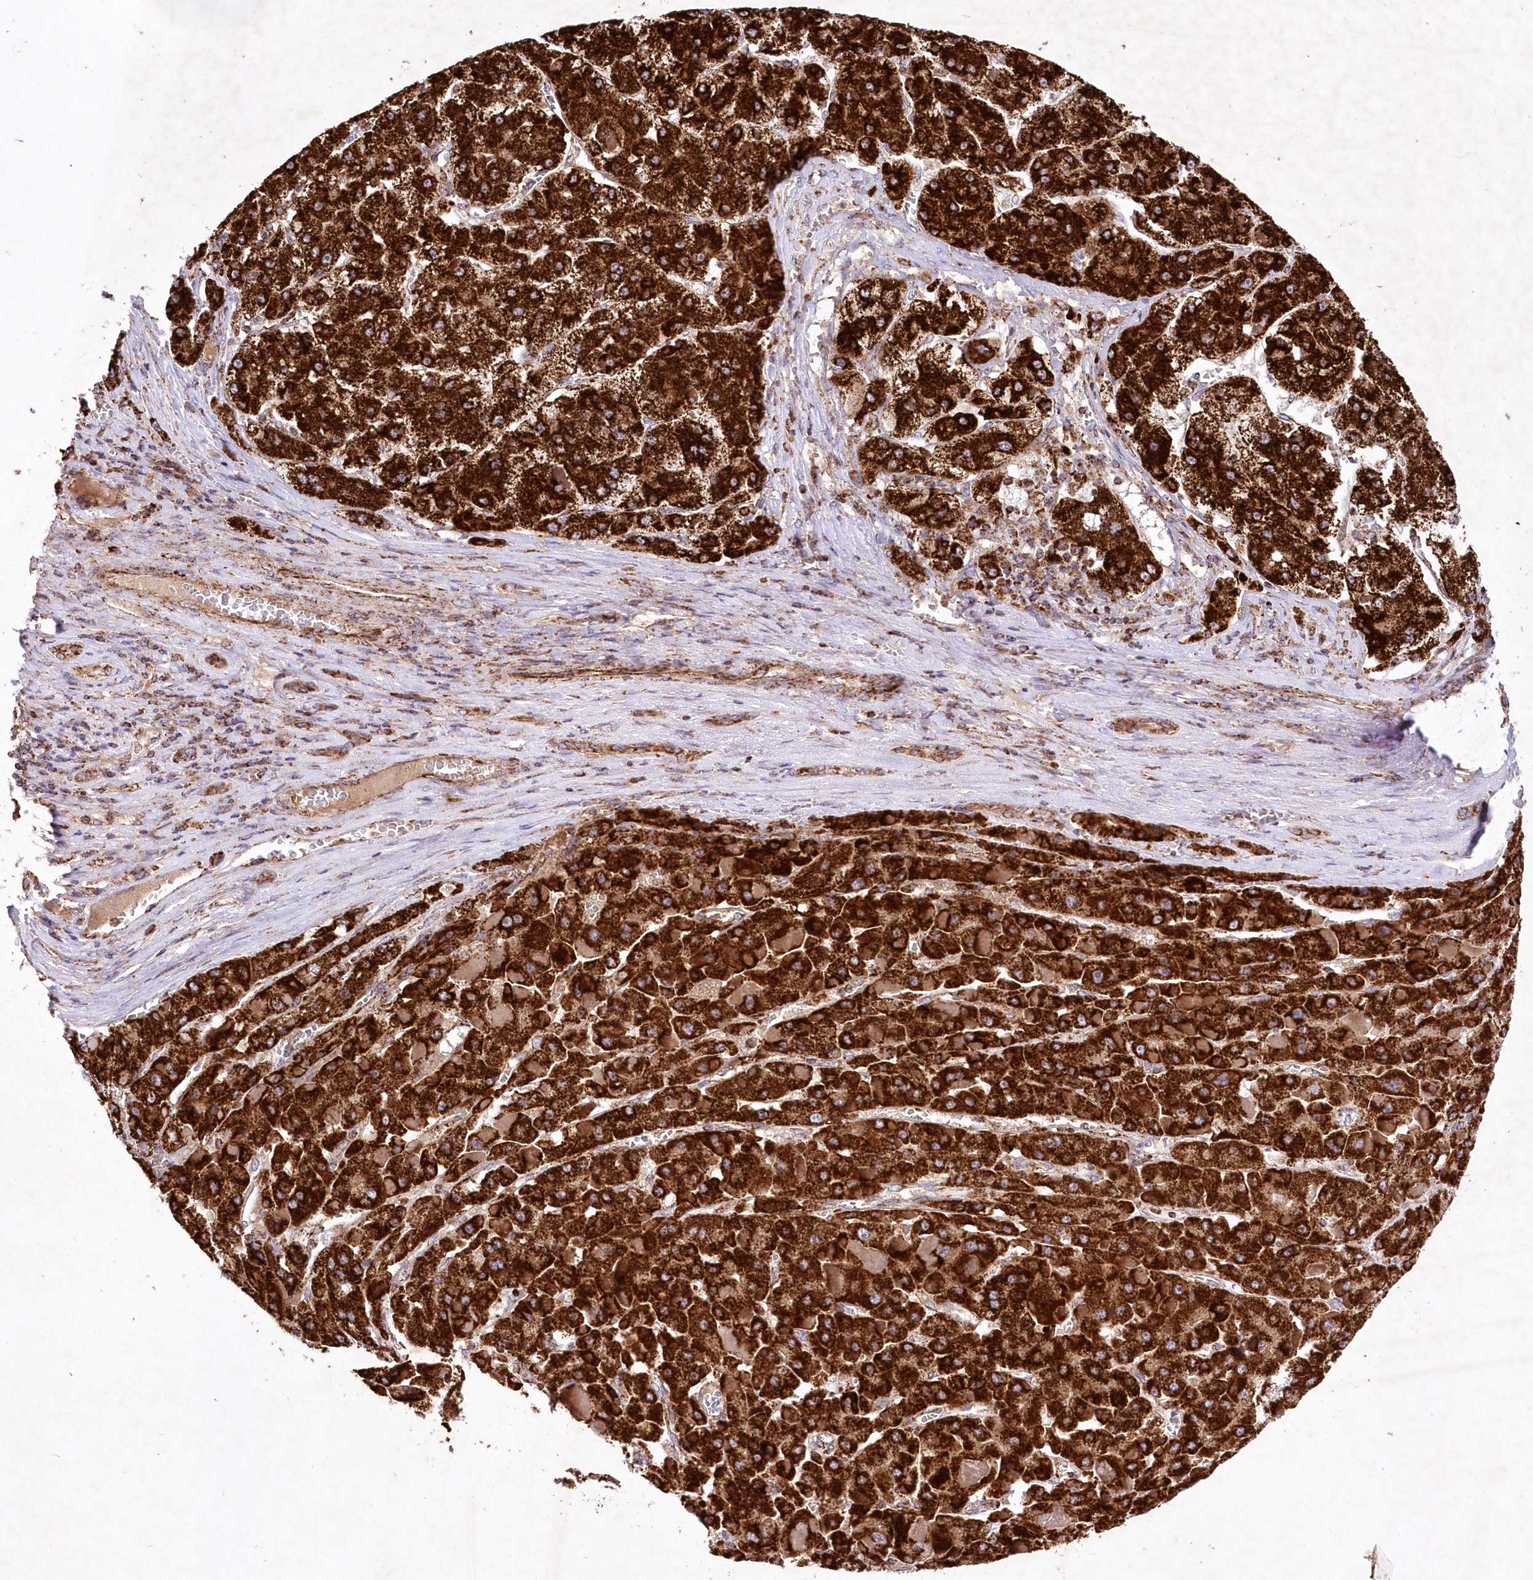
{"staining": {"intensity": "strong", "quantity": ">75%", "location": "cytoplasmic/membranous"}, "tissue": "liver cancer", "cell_type": "Tumor cells", "image_type": "cancer", "snomed": [{"axis": "morphology", "description": "Carcinoma, Hepatocellular, NOS"}, {"axis": "topography", "description": "Liver"}], "caption": "Hepatocellular carcinoma (liver) stained for a protein (brown) demonstrates strong cytoplasmic/membranous positive staining in about >75% of tumor cells.", "gene": "ASNSD1", "patient": {"sex": "female", "age": 73}}